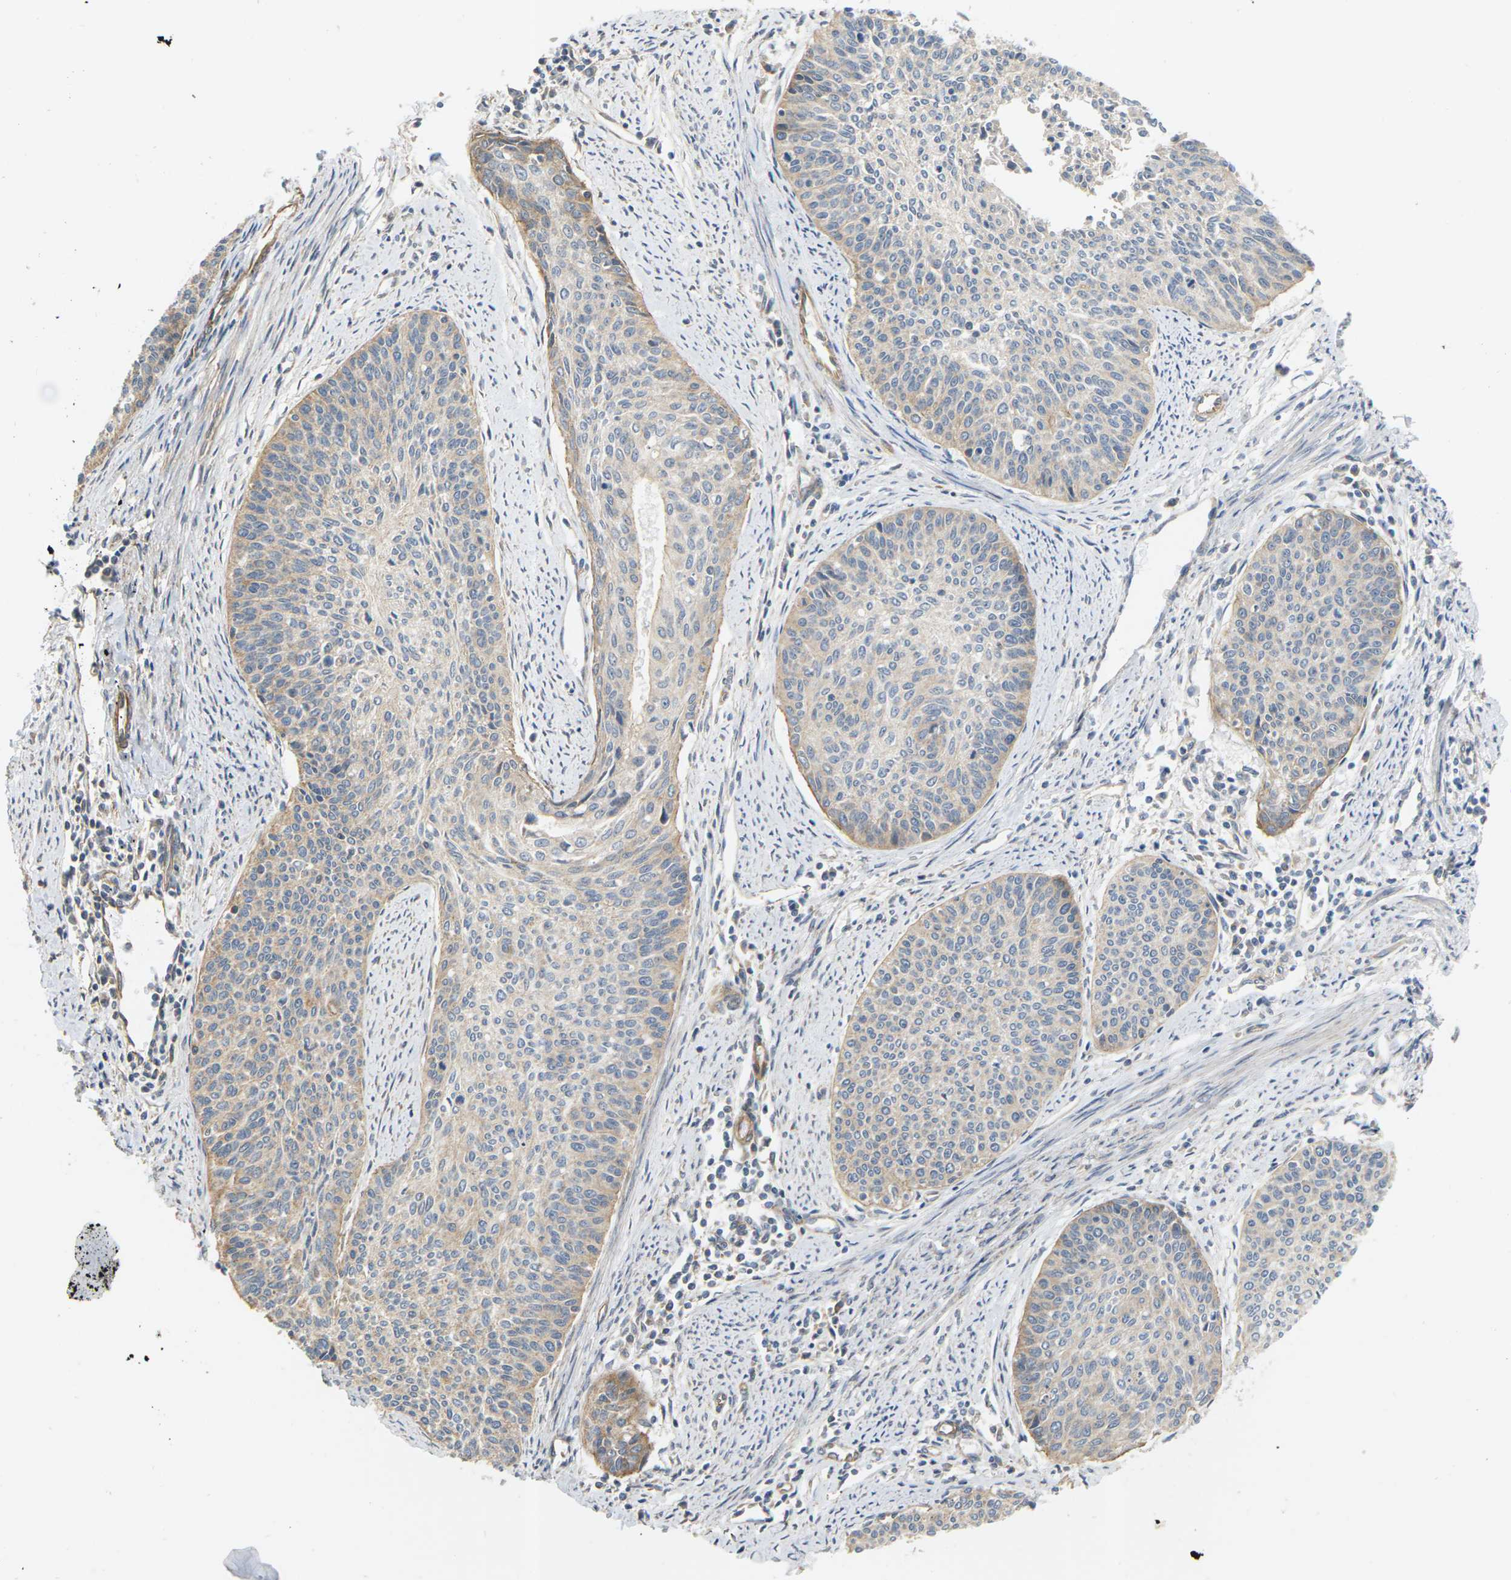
{"staining": {"intensity": "moderate", "quantity": "<25%", "location": "cytoplasmic/membranous"}, "tissue": "cervical cancer", "cell_type": "Tumor cells", "image_type": "cancer", "snomed": [{"axis": "morphology", "description": "Squamous cell carcinoma, NOS"}, {"axis": "topography", "description": "Cervix"}], "caption": "The photomicrograph exhibits staining of cervical cancer (squamous cell carcinoma), revealing moderate cytoplasmic/membranous protein positivity (brown color) within tumor cells.", "gene": "PCDHB4", "patient": {"sex": "female", "age": 55}}